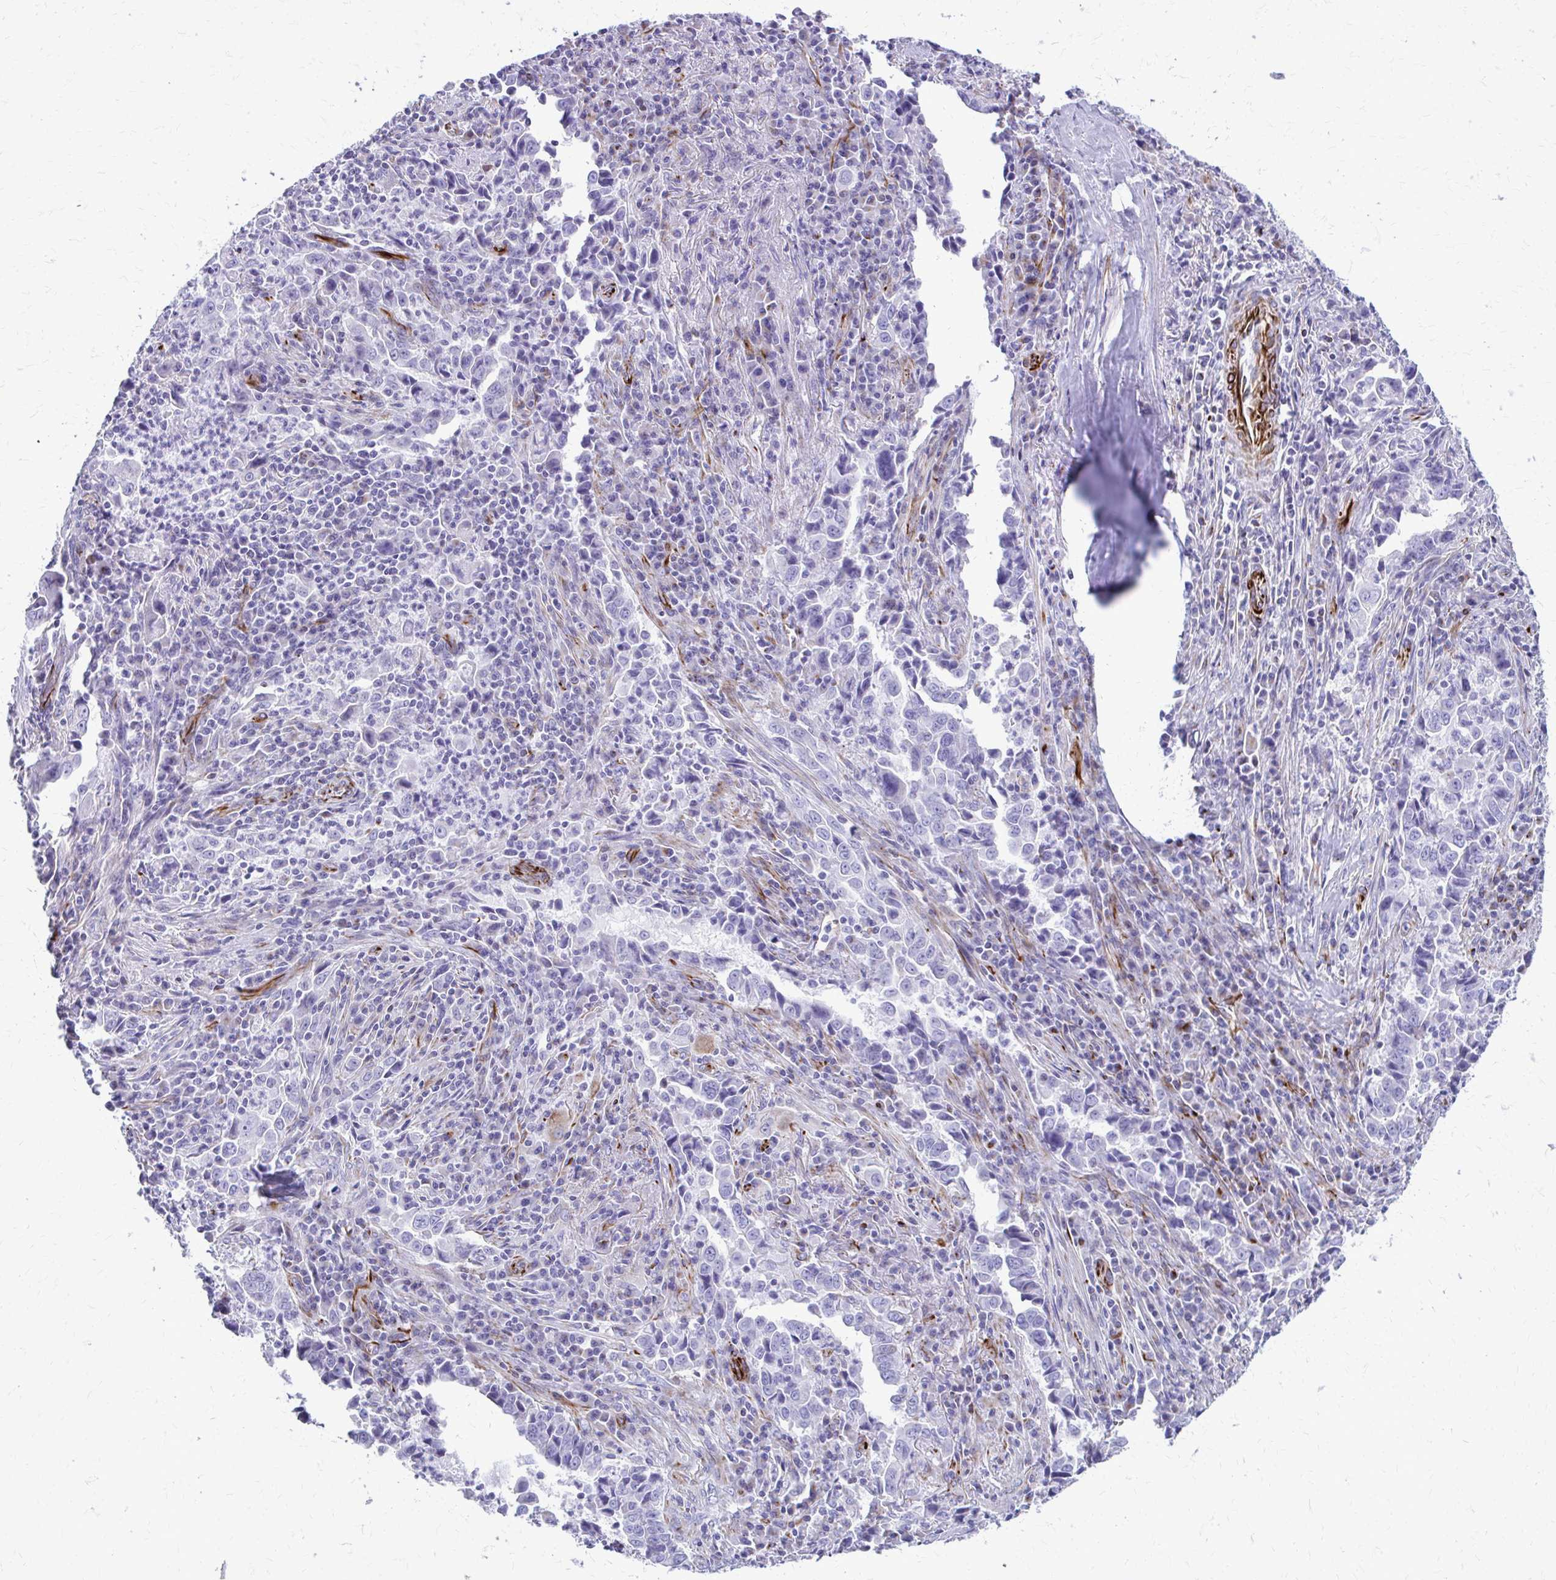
{"staining": {"intensity": "negative", "quantity": "none", "location": "none"}, "tissue": "lung cancer", "cell_type": "Tumor cells", "image_type": "cancer", "snomed": [{"axis": "morphology", "description": "Adenocarcinoma, NOS"}, {"axis": "topography", "description": "Lung"}], "caption": "This is a image of immunohistochemistry staining of lung cancer, which shows no staining in tumor cells.", "gene": "TRIM6", "patient": {"sex": "male", "age": 67}}